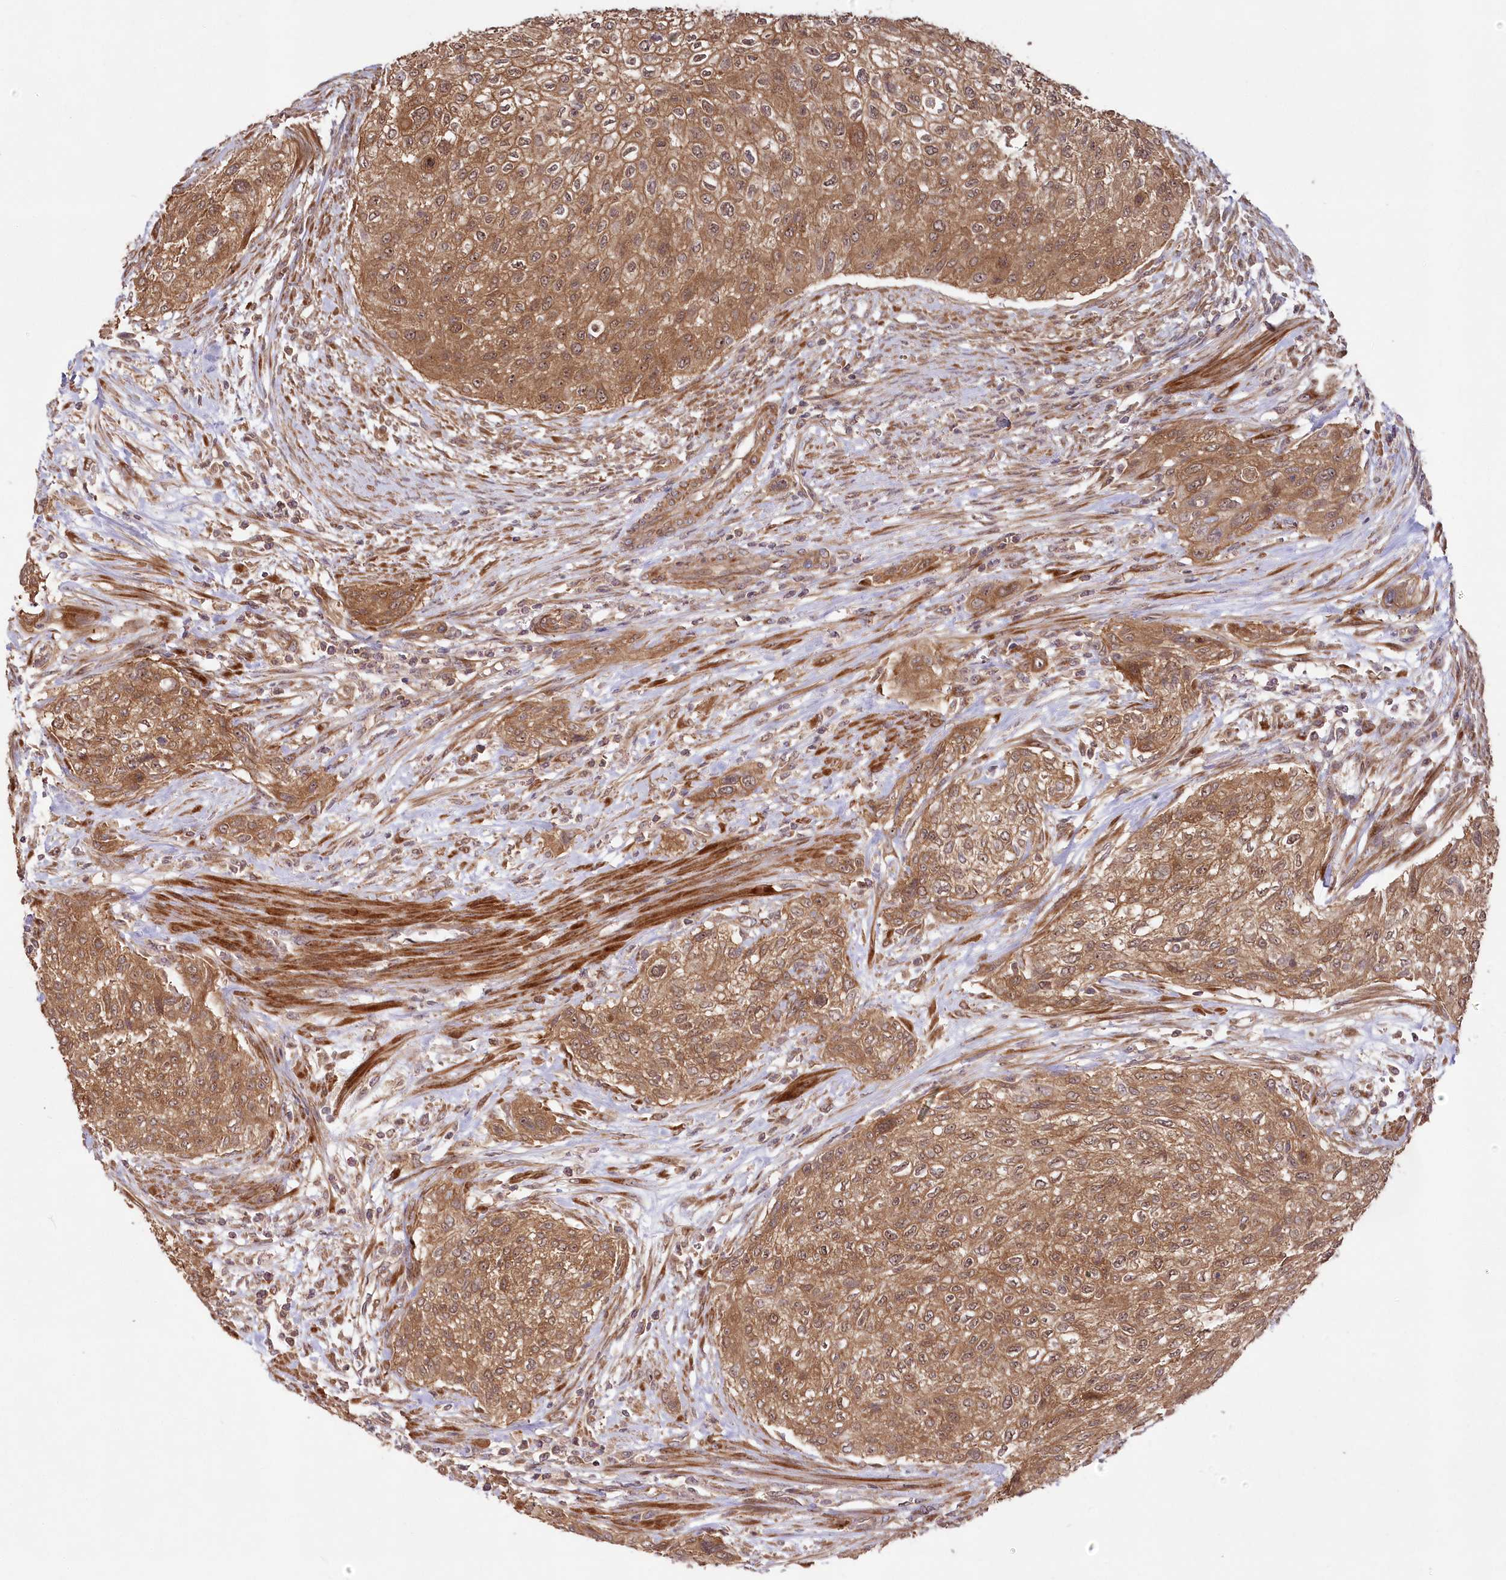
{"staining": {"intensity": "moderate", "quantity": ">75%", "location": "cytoplasmic/membranous,nuclear"}, "tissue": "urothelial cancer", "cell_type": "Tumor cells", "image_type": "cancer", "snomed": [{"axis": "morphology", "description": "Urothelial carcinoma, High grade"}, {"axis": "topography", "description": "Urinary bladder"}], "caption": "A histopathology image of human high-grade urothelial carcinoma stained for a protein displays moderate cytoplasmic/membranous and nuclear brown staining in tumor cells.", "gene": "TBCA", "patient": {"sex": "male", "age": 35}}